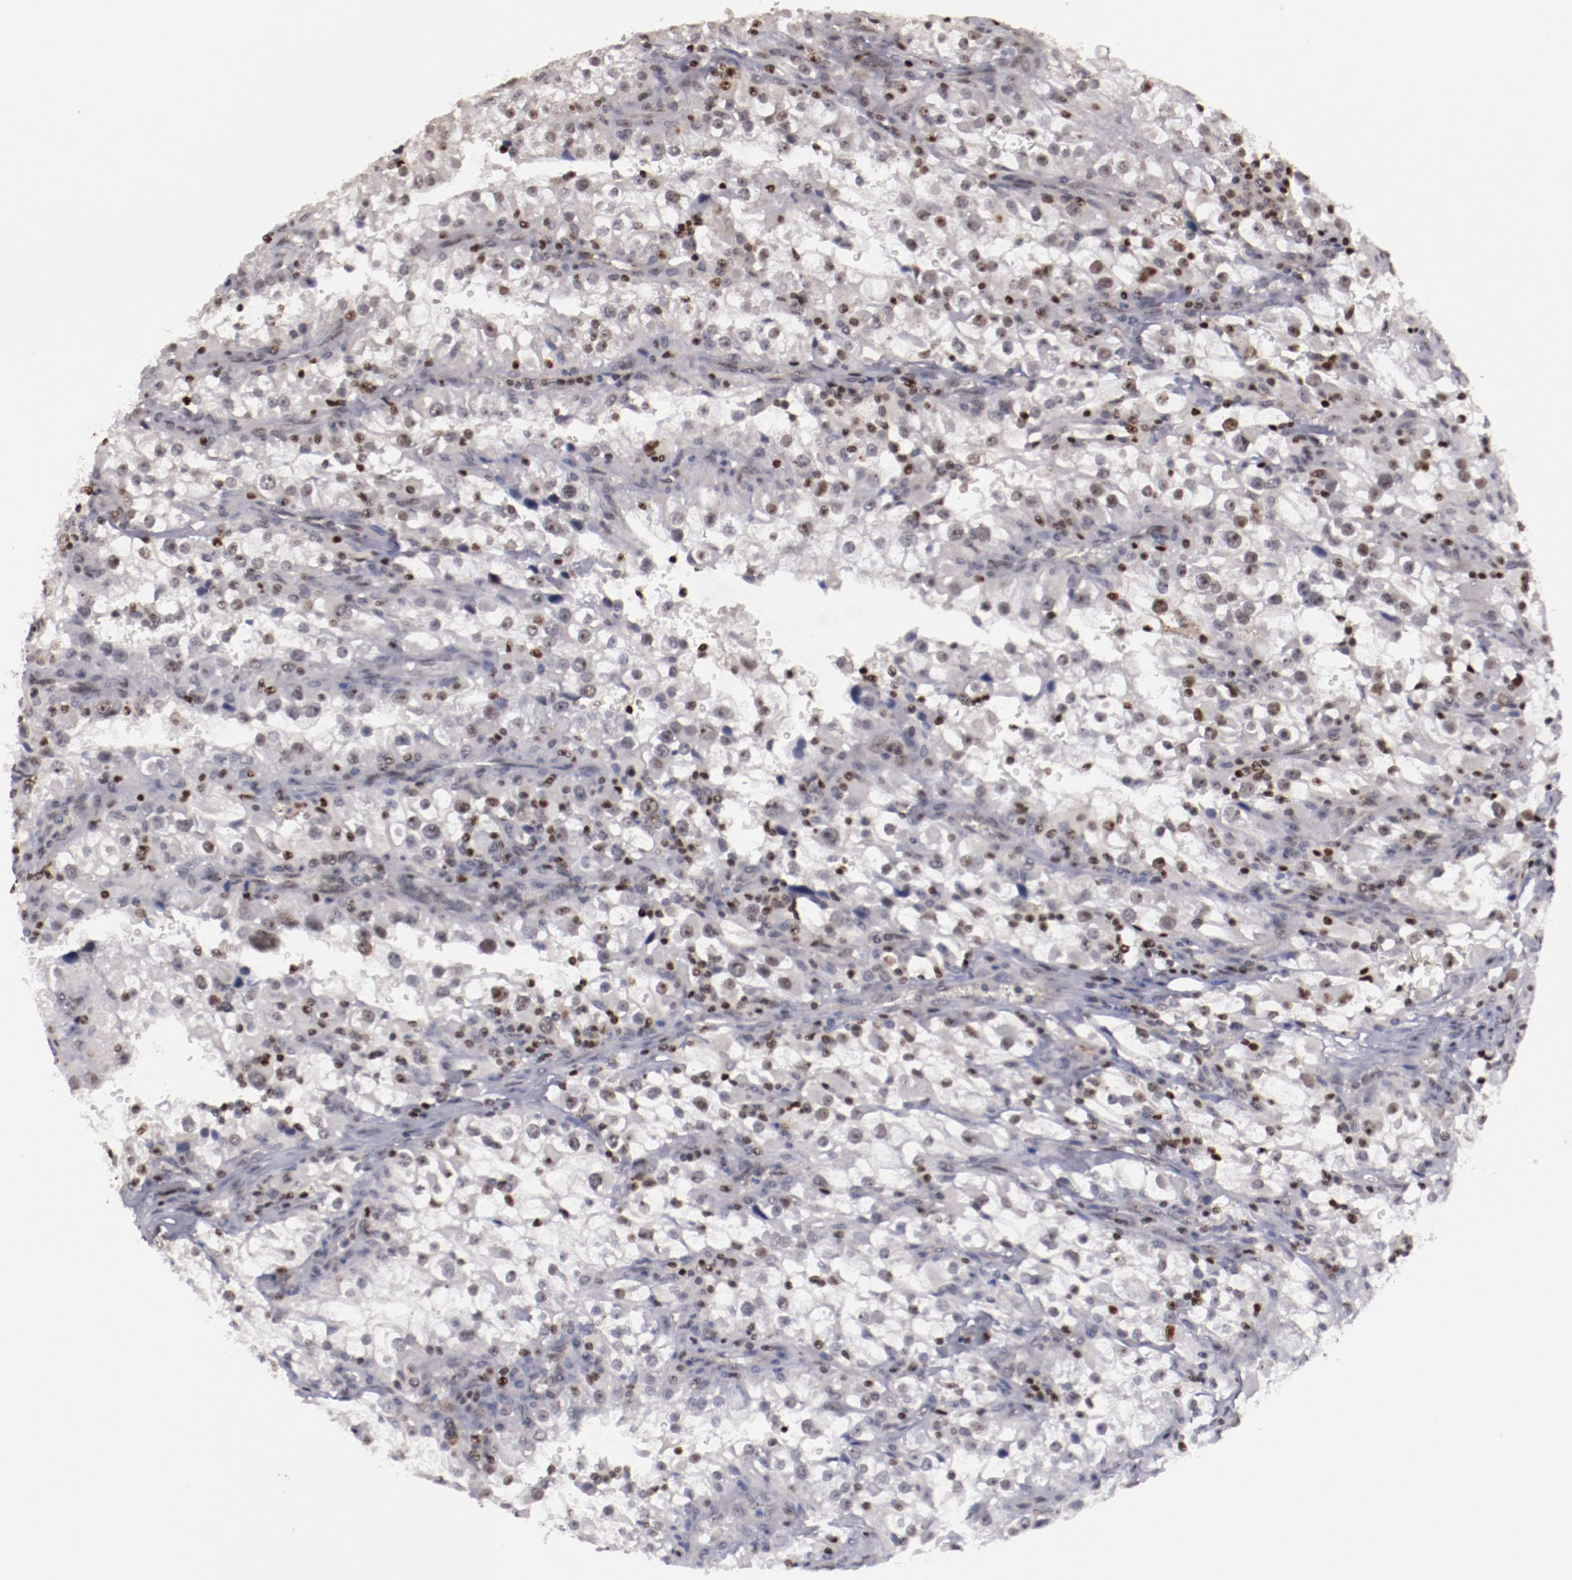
{"staining": {"intensity": "weak", "quantity": "<25%", "location": "nuclear"}, "tissue": "renal cancer", "cell_type": "Tumor cells", "image_type": "cancer", "snomed": [{"axis": "morphology", "description": "Adenocarcinoma, NOS"}, {"axis": "topography", "description": "Kidney"}], "caption": "Tumor cells show no significant staining in renal cancer (adenocarcinoma).", "gene": "DDX24", "patient": {"sex": "female", "age": 52}}